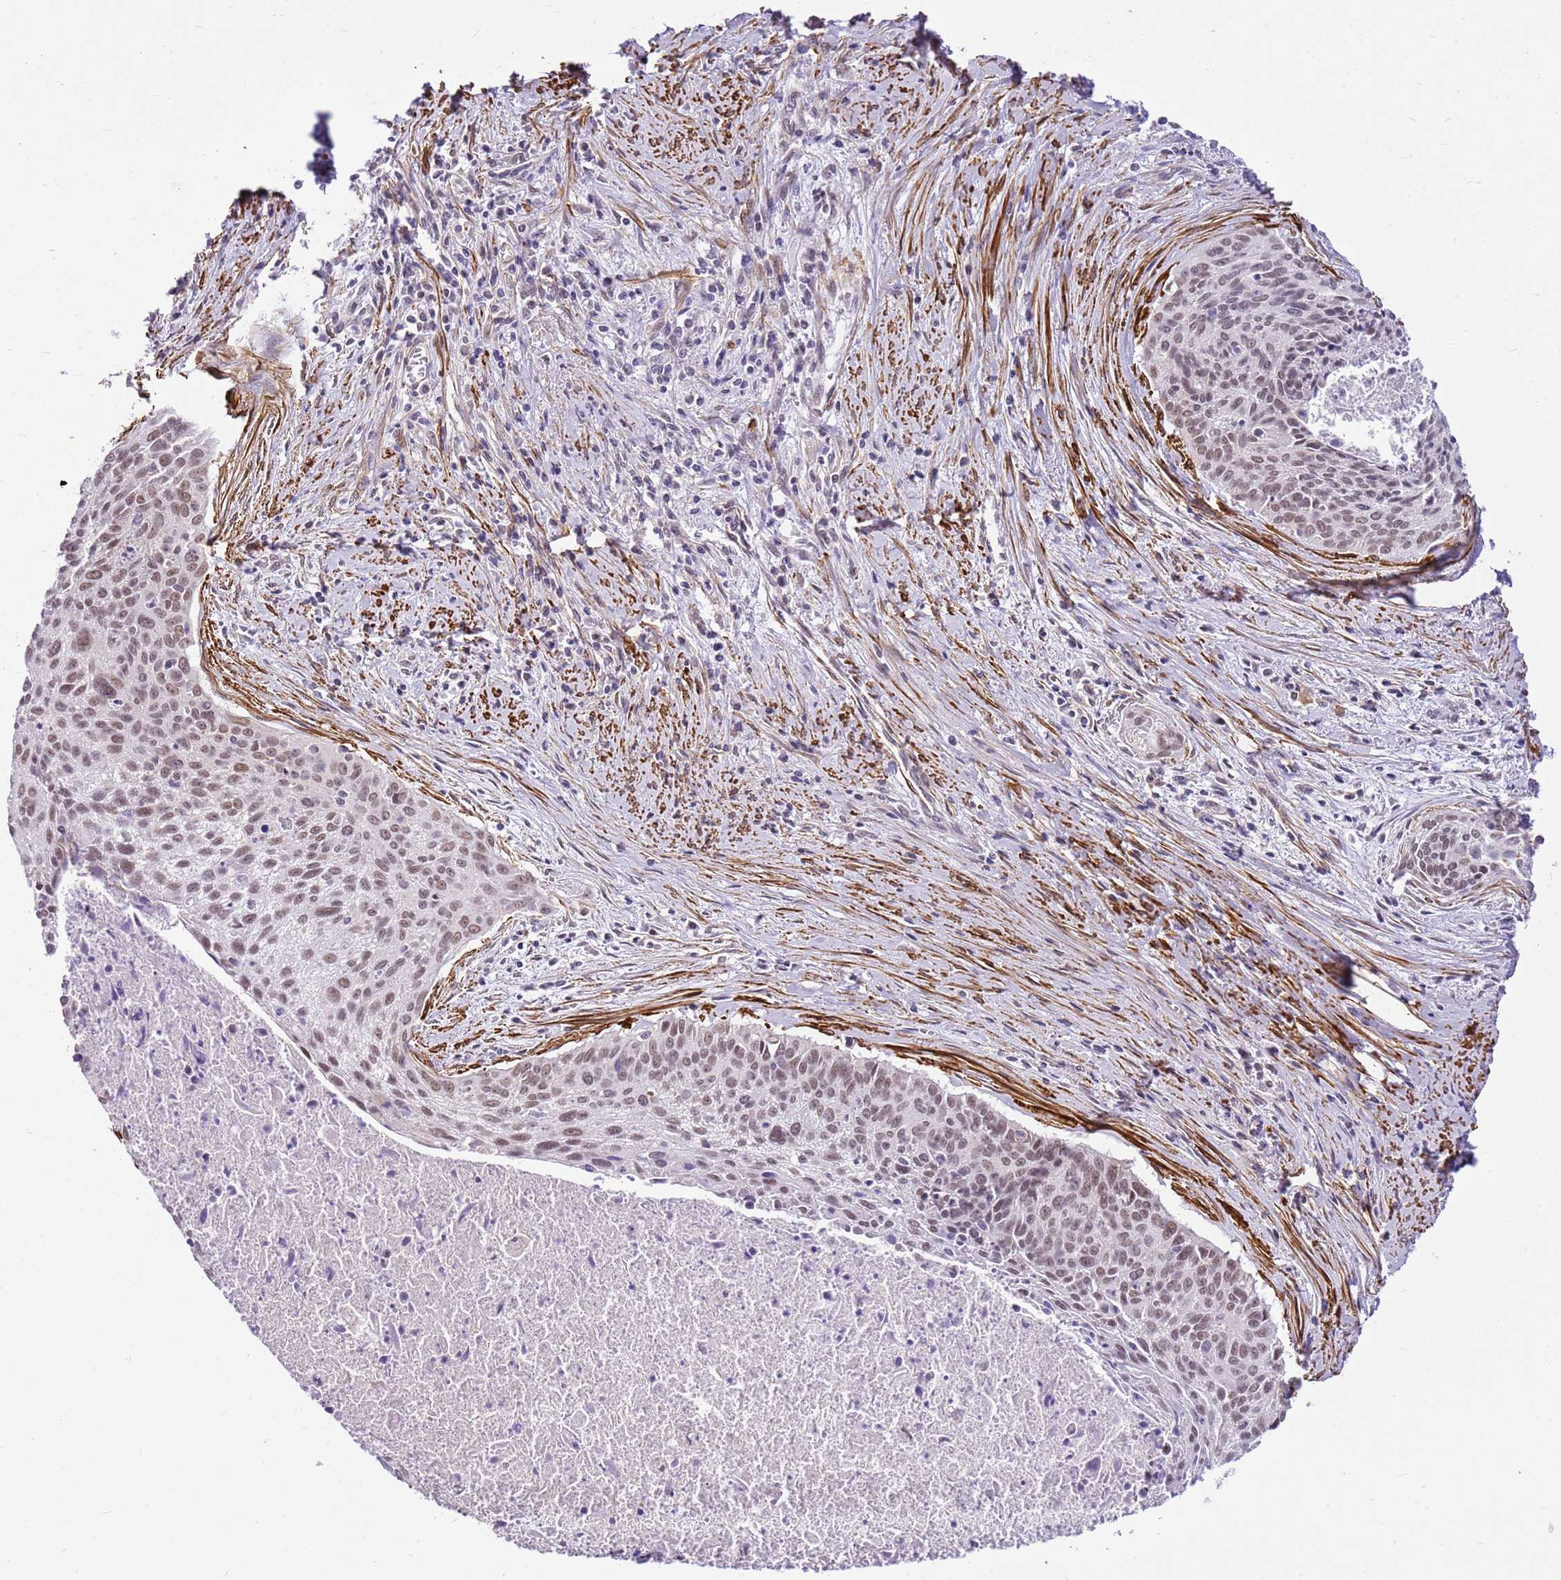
{"staining": {"intensity": "weak", "quantity": ">75%", "location": "nuclear"}, "tissue": "cervical cancer", "cell_type": "Tumor cells", "image_type": "cancer", "snomed": [{"axis": "morphology", "description": "Squamous cell carcinoma, NOS"}, {"axis": "topography", "description": "Cervix"}], "caption": "This micrograph demonstrates immunohistochemistry (IHC) staining of cervical squamous cell carcinoma, with low weak nuclear staining in approximately >75% of tumor cells.", "gene": "SMIM4", "patient": {"sex": "female", "age": 55}}